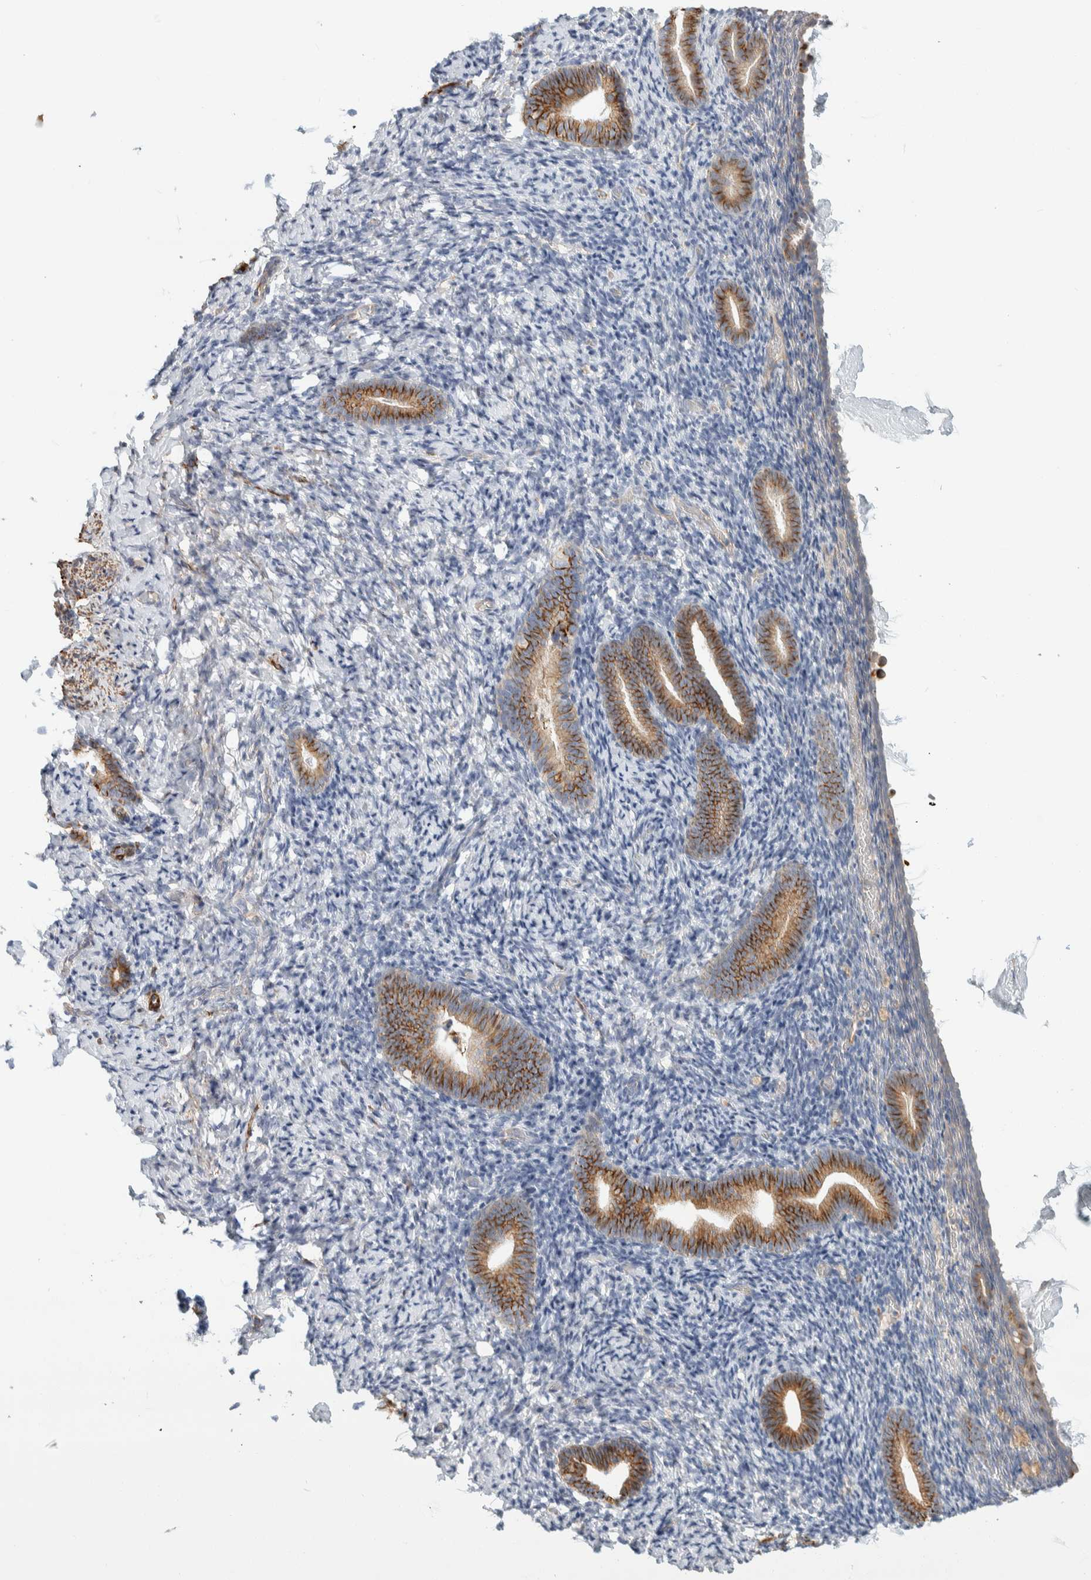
{"staining": {"intensity": "negative", "quantity": "none", "location": "none"}, "tissue": "endometrium", "cell_type": "Cells in endometrial stroma", "image_type": "normal", "snomed": [{"axis": "morphology", "description": "Normal tissue, NOS"}, {"axis": "topography", "description": "Endometrium"}], "caption": "An immunohistochemistry (IHC) image of benign endometrium is shown. There is no staining in cells in endometrial stroma of endometrium. (DAB IHC with hematoxylin counter stain).", "gene": "CDR2", "patient": {"sex": "female", "age": 50}}